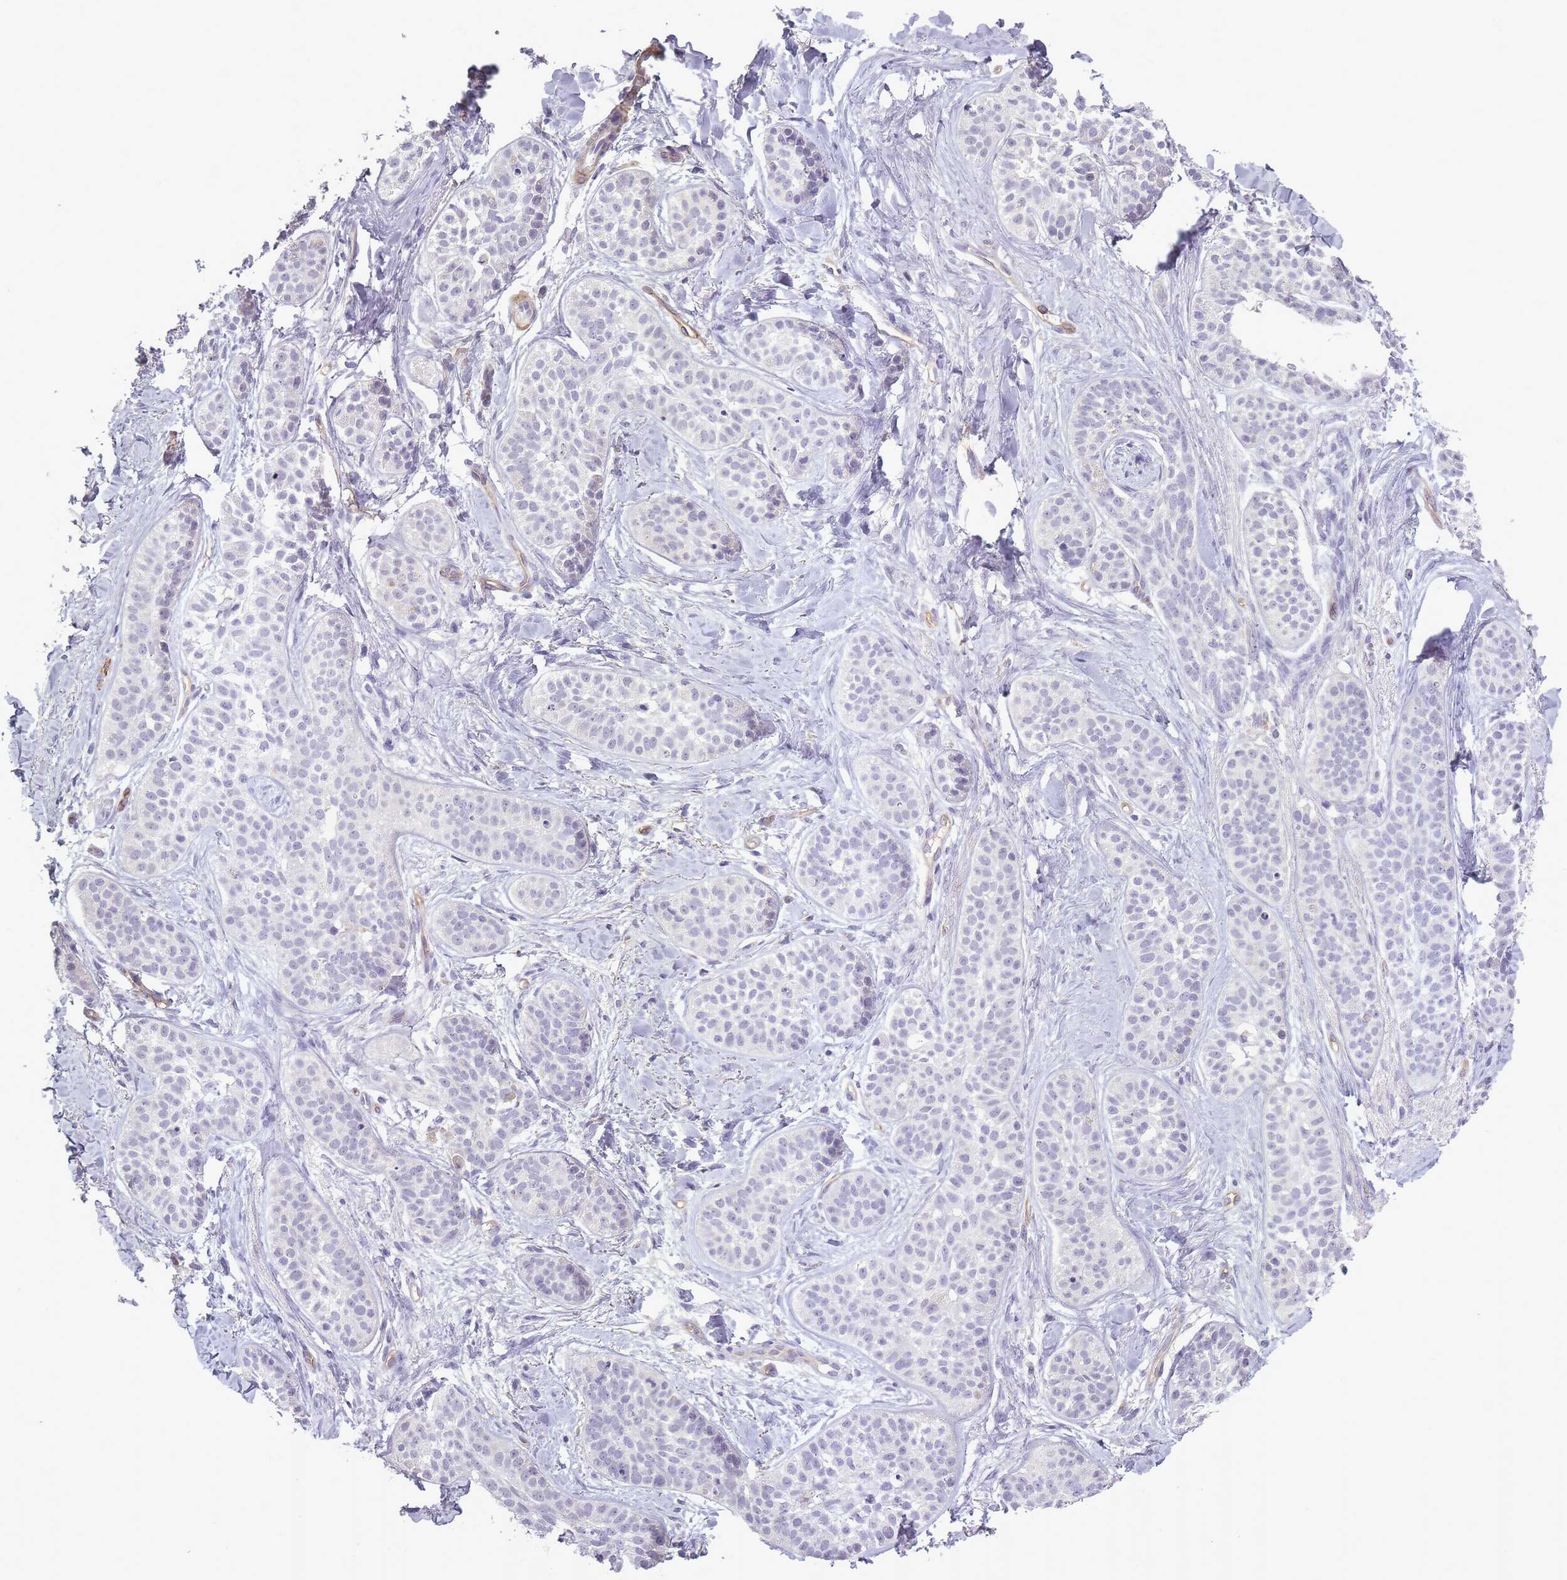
{"staining": {"intensity": "negative", "quantity": "none", "location": "none"}, "tissue": "skin cancer", "cell_type": "Tumor cells", "image_type": "cancer", "snomed": [{"axis": "morphology", "description": "Basal cell carcinoma"}, {"axis": "topography", "description": "Skin"}], "caption": "Immunohistochemistry of basal cell carcinoma (skin) reveals no staining in tumor cells.", "gene": "SLC8A2", "patient": {"sex": "male", "age": 52}}